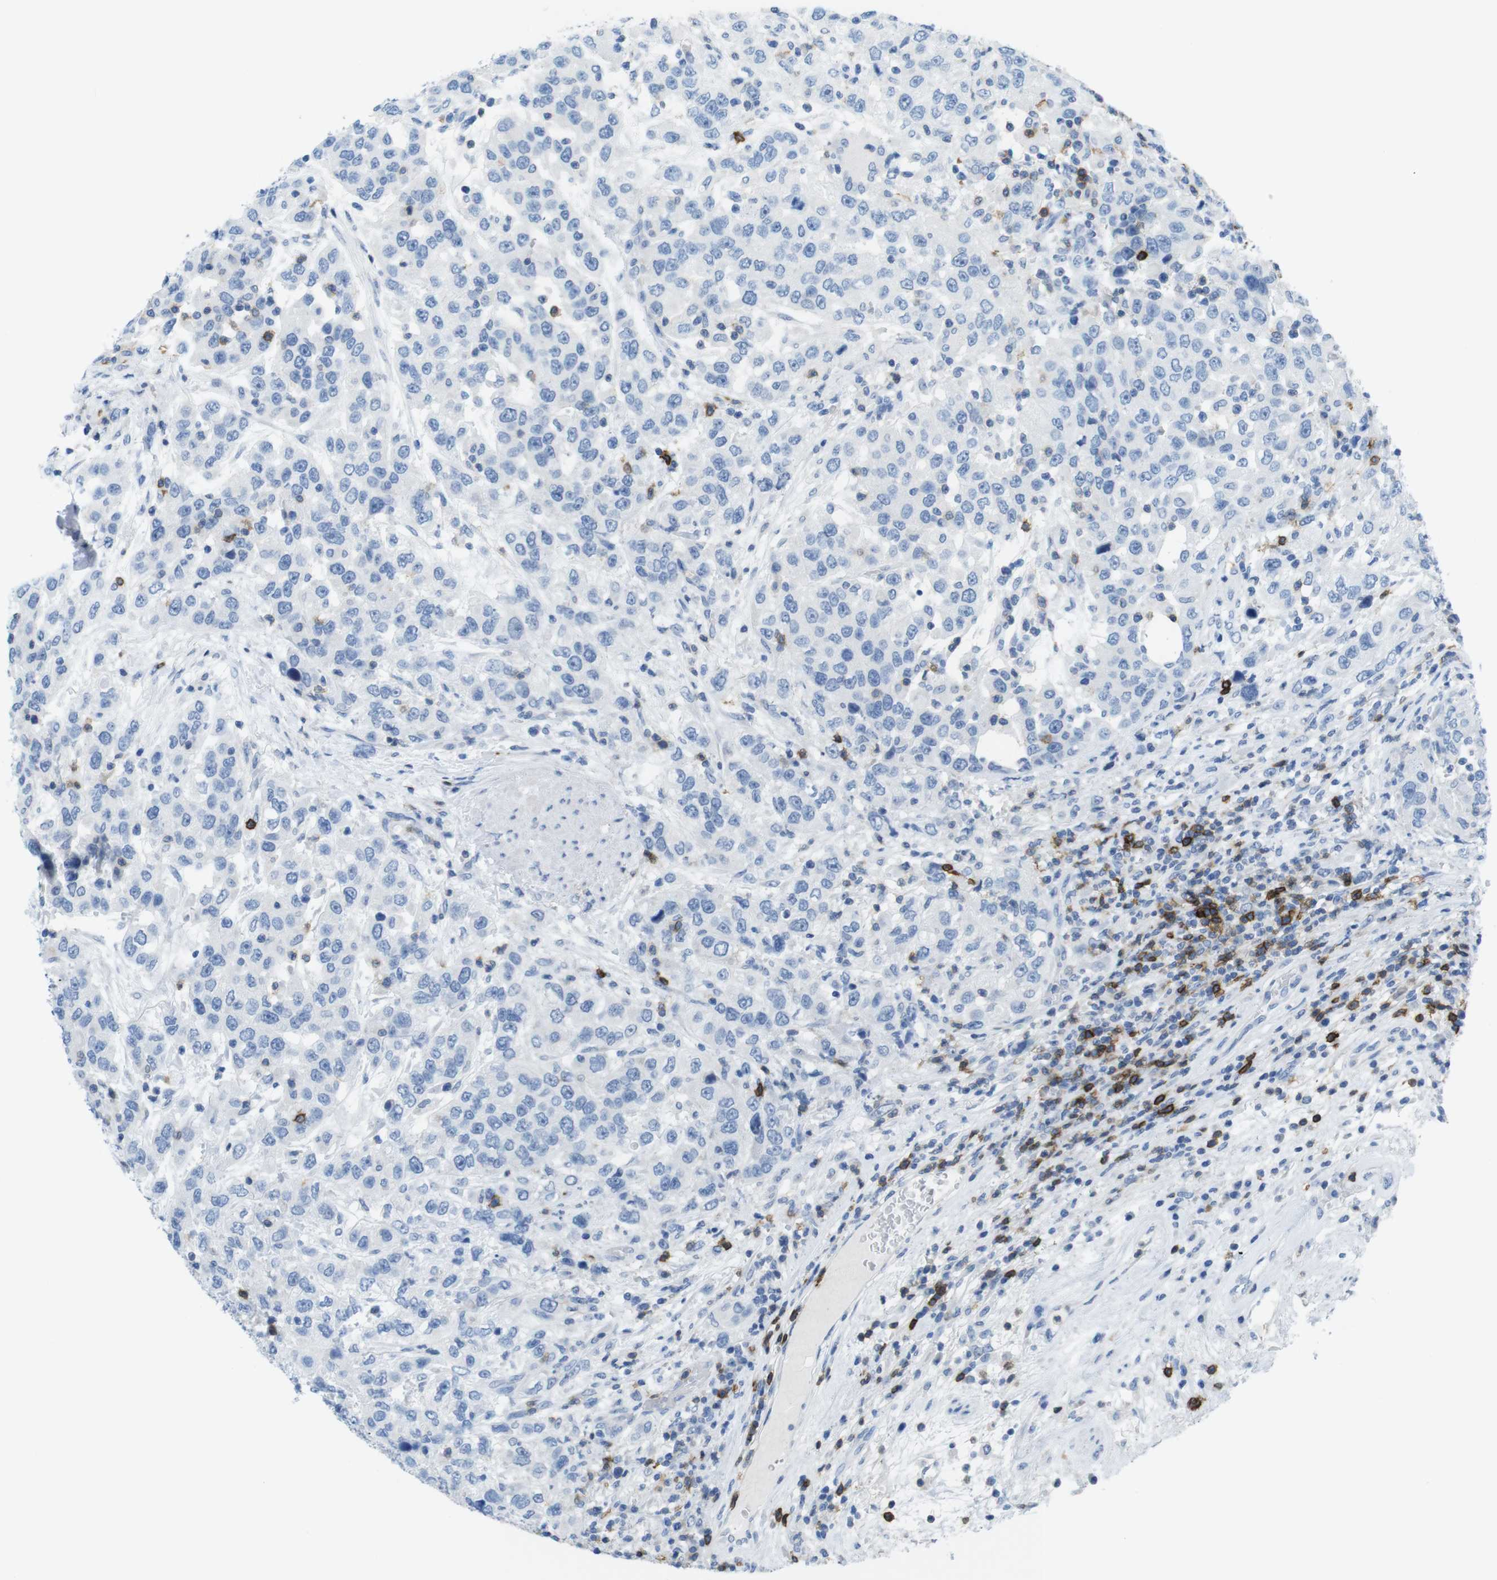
{"staining": {"intensity": "negative", "quantity": "none", "location": "none"}, "tissue": "urothelial cancer", "cell_type": "Tumor cells", "image_type": "cancer", "snomed": [{"axis": "morphology", "description": "Urothelial carcinoma, High grade"}, {"axis": "topography", "description": "Urinary bladder"}], "caption": "This is an immunohistochemistry histopathology image of human urothelial cancer. There is no expression in tumor cells.", "gene": "CD5", "patient": {"sex": "female", "age": 80}}